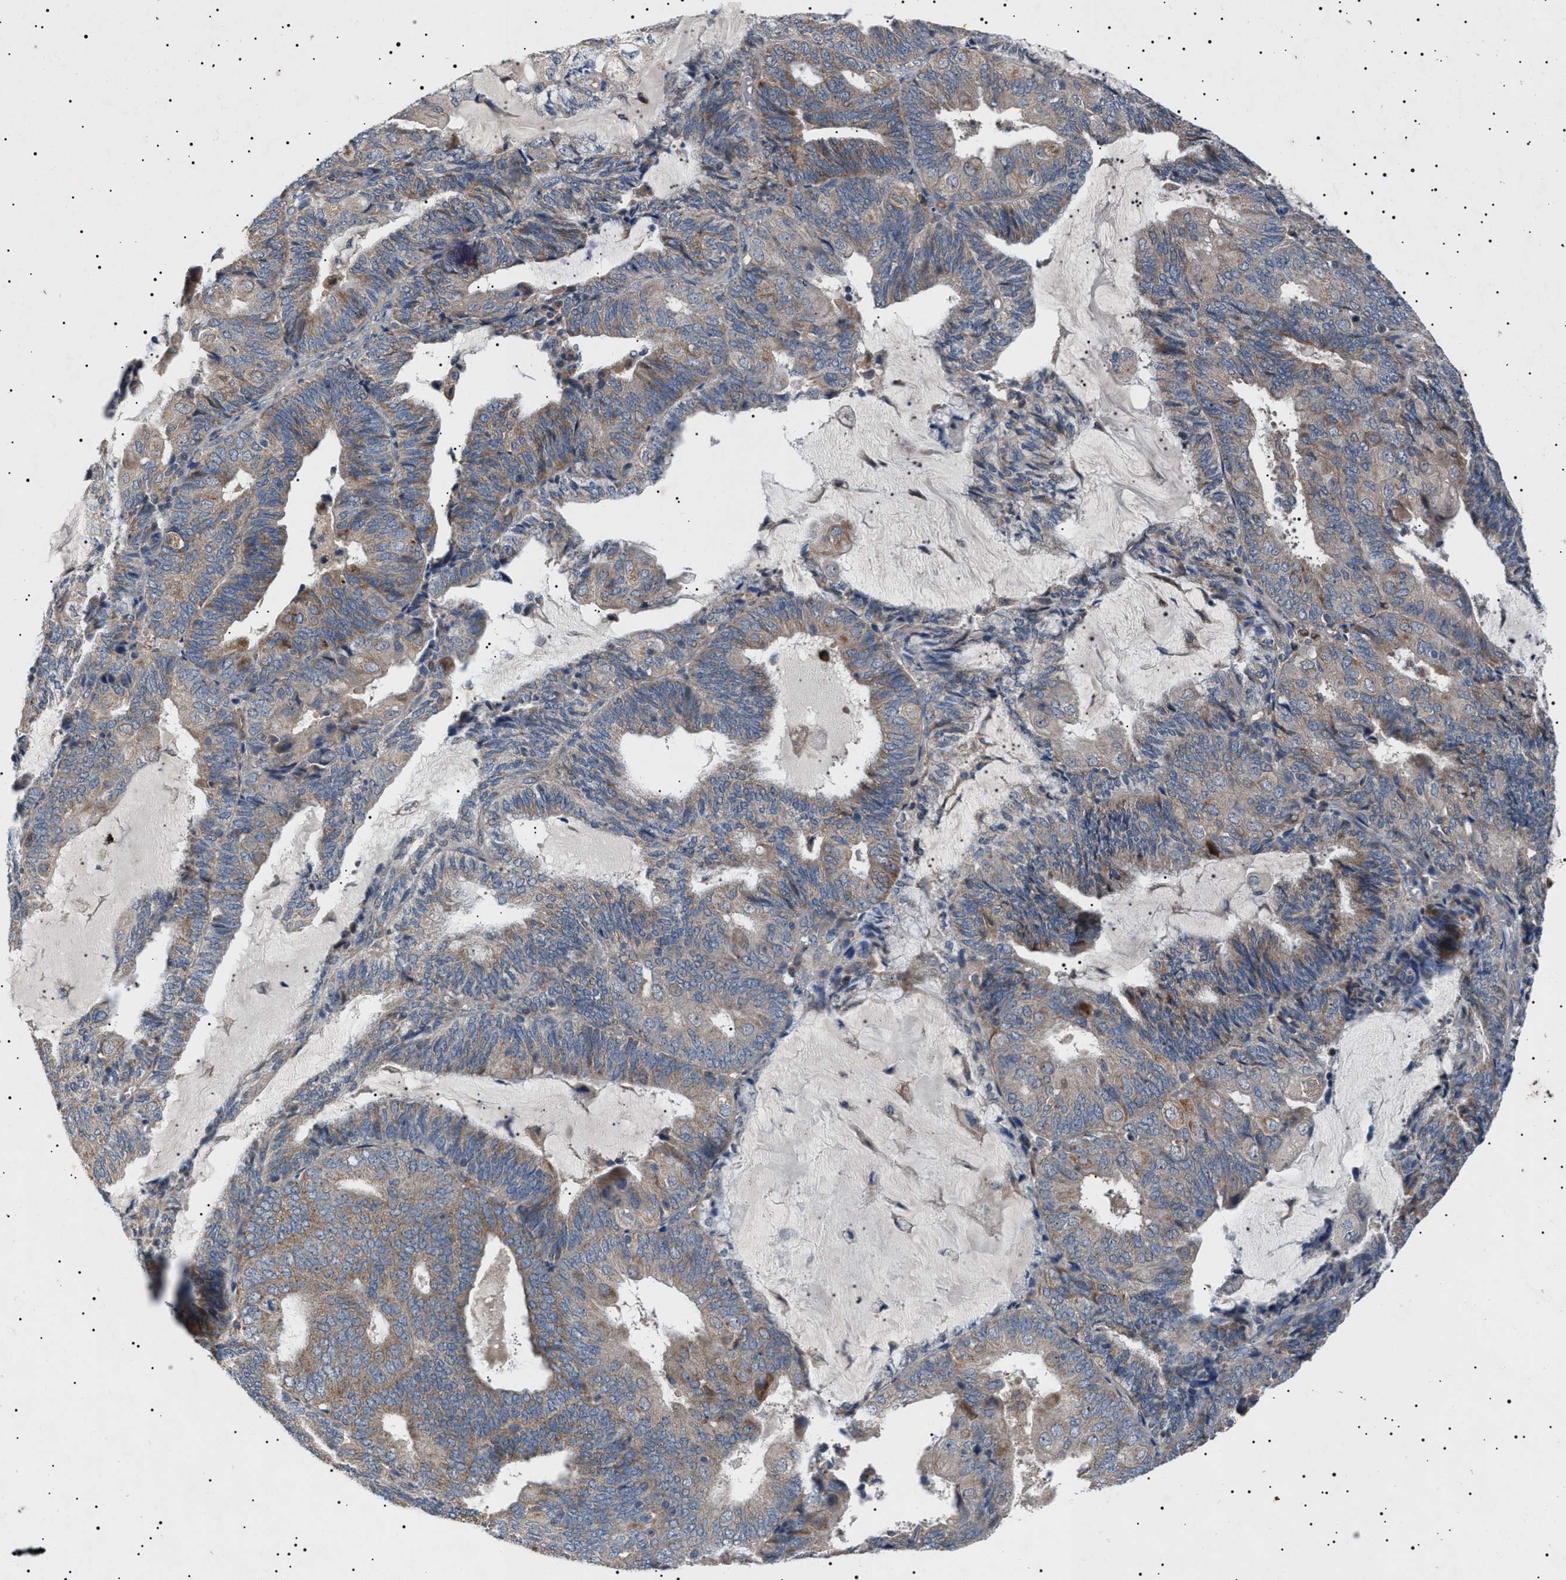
{"staining": {"intensity": "weak", "quantity": "25%-75%", "location": "cytoplasmic/membranous"}, "tissue": "endometrial cancer", "cell_type": "Tumor cells", "image_type": "cancer", "snomed": [{"axis": "morphology", "description": "Adenocarcinoma, NOS"}, {"axis": "topography", "description": "Endometrium"}], "caption": "This micrograph demonstrates immunohistochemistry staining of human adenocarcinoma (endometrial), with low weak cytoplasmic/membranous staining in approximately 25%-75% of tumor cells.", "gene": "PTRH1", "patient": {"sex": "female", "age": 81}}